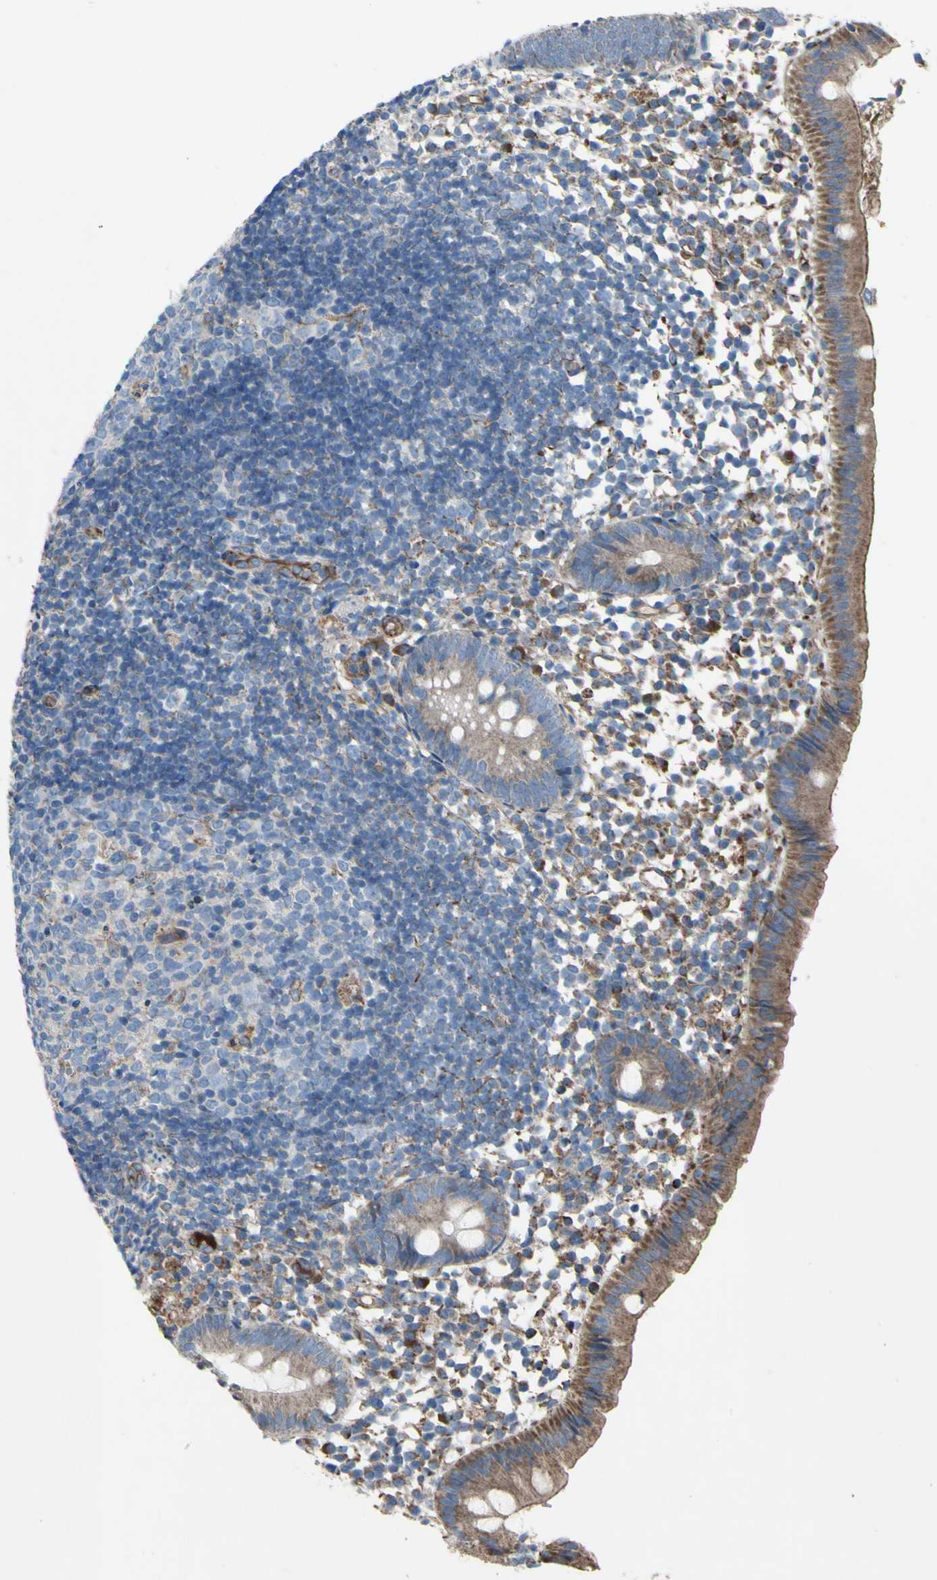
{"staining": {"intensity": "moderate", "quantity": "25%-75%", "location": "cytoplasmic/membranous"}, "tissue": "appendix", "cell_type": "Glandular cells", "image_type": "normal", "snomed": [{"axis": "morphology", "description": "Normal tissue, NOS"}, {"axis": "topography", "description": "Appendix"}], "caption": "Immunohistochemistry (IHC) of benign human appendix displays medium levels of moderate cytoplasmic/membranous expression in approximately 25%-75% of glandular cells.", "gene": "EMC7", "patient": {"sex": "female", "age": 20}}